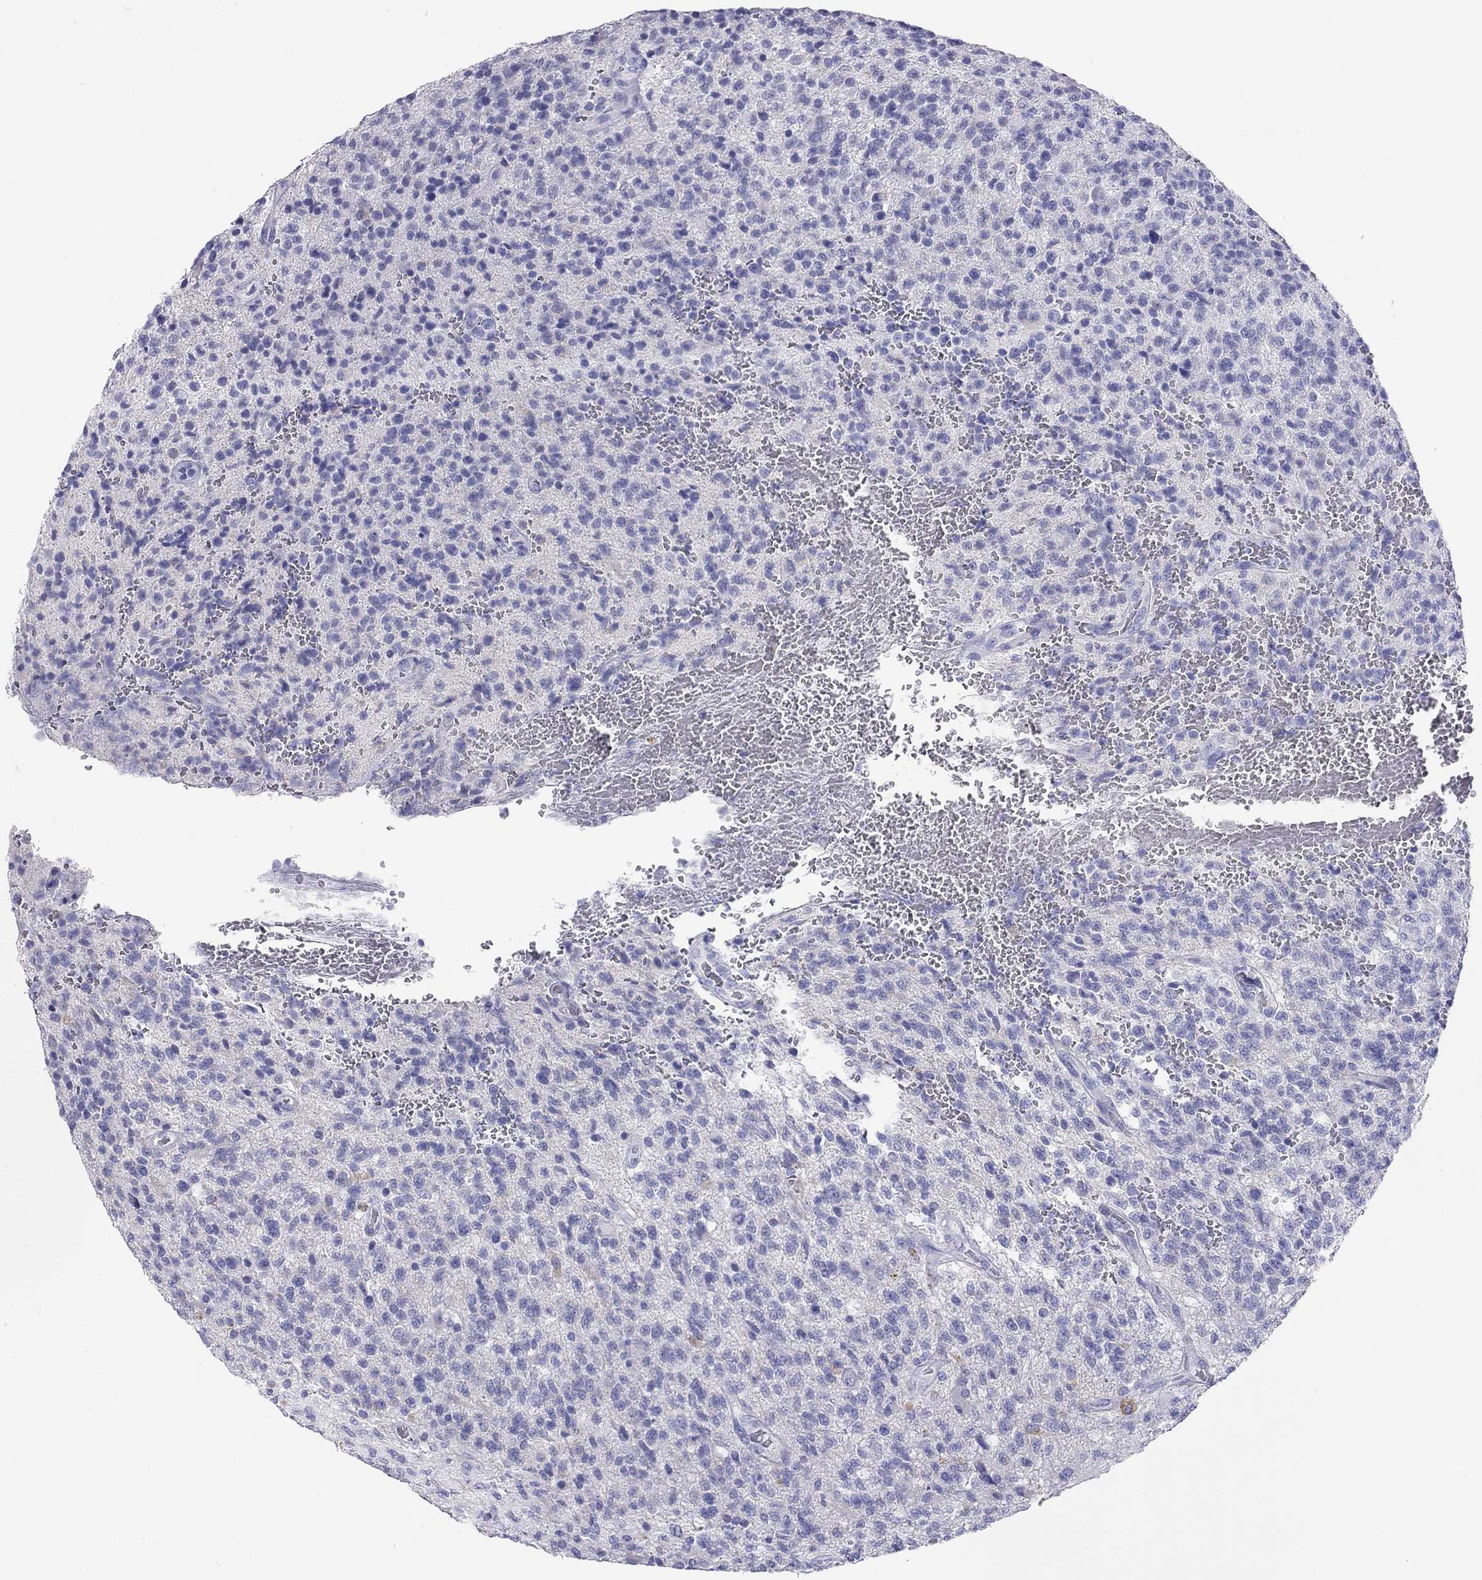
{"staining": {"intensity": "negative", "quantity": "none", "location": "none"}, "tissue": "glioma", "cell_type": "Tumor cells", "image_type": "cancer", "snomed": [{"axis": "morphology", "description": "Glioma, malignant, High grade"}, {"axis": "topography", "description": "Brain"}], "caption": "Immunohistochemistry image of human glioma stained for a protein (brown), which displays no positivity in tumor cells.", "gene": "DPY19L2", "patient": {"sex": "male", "age": 56}}